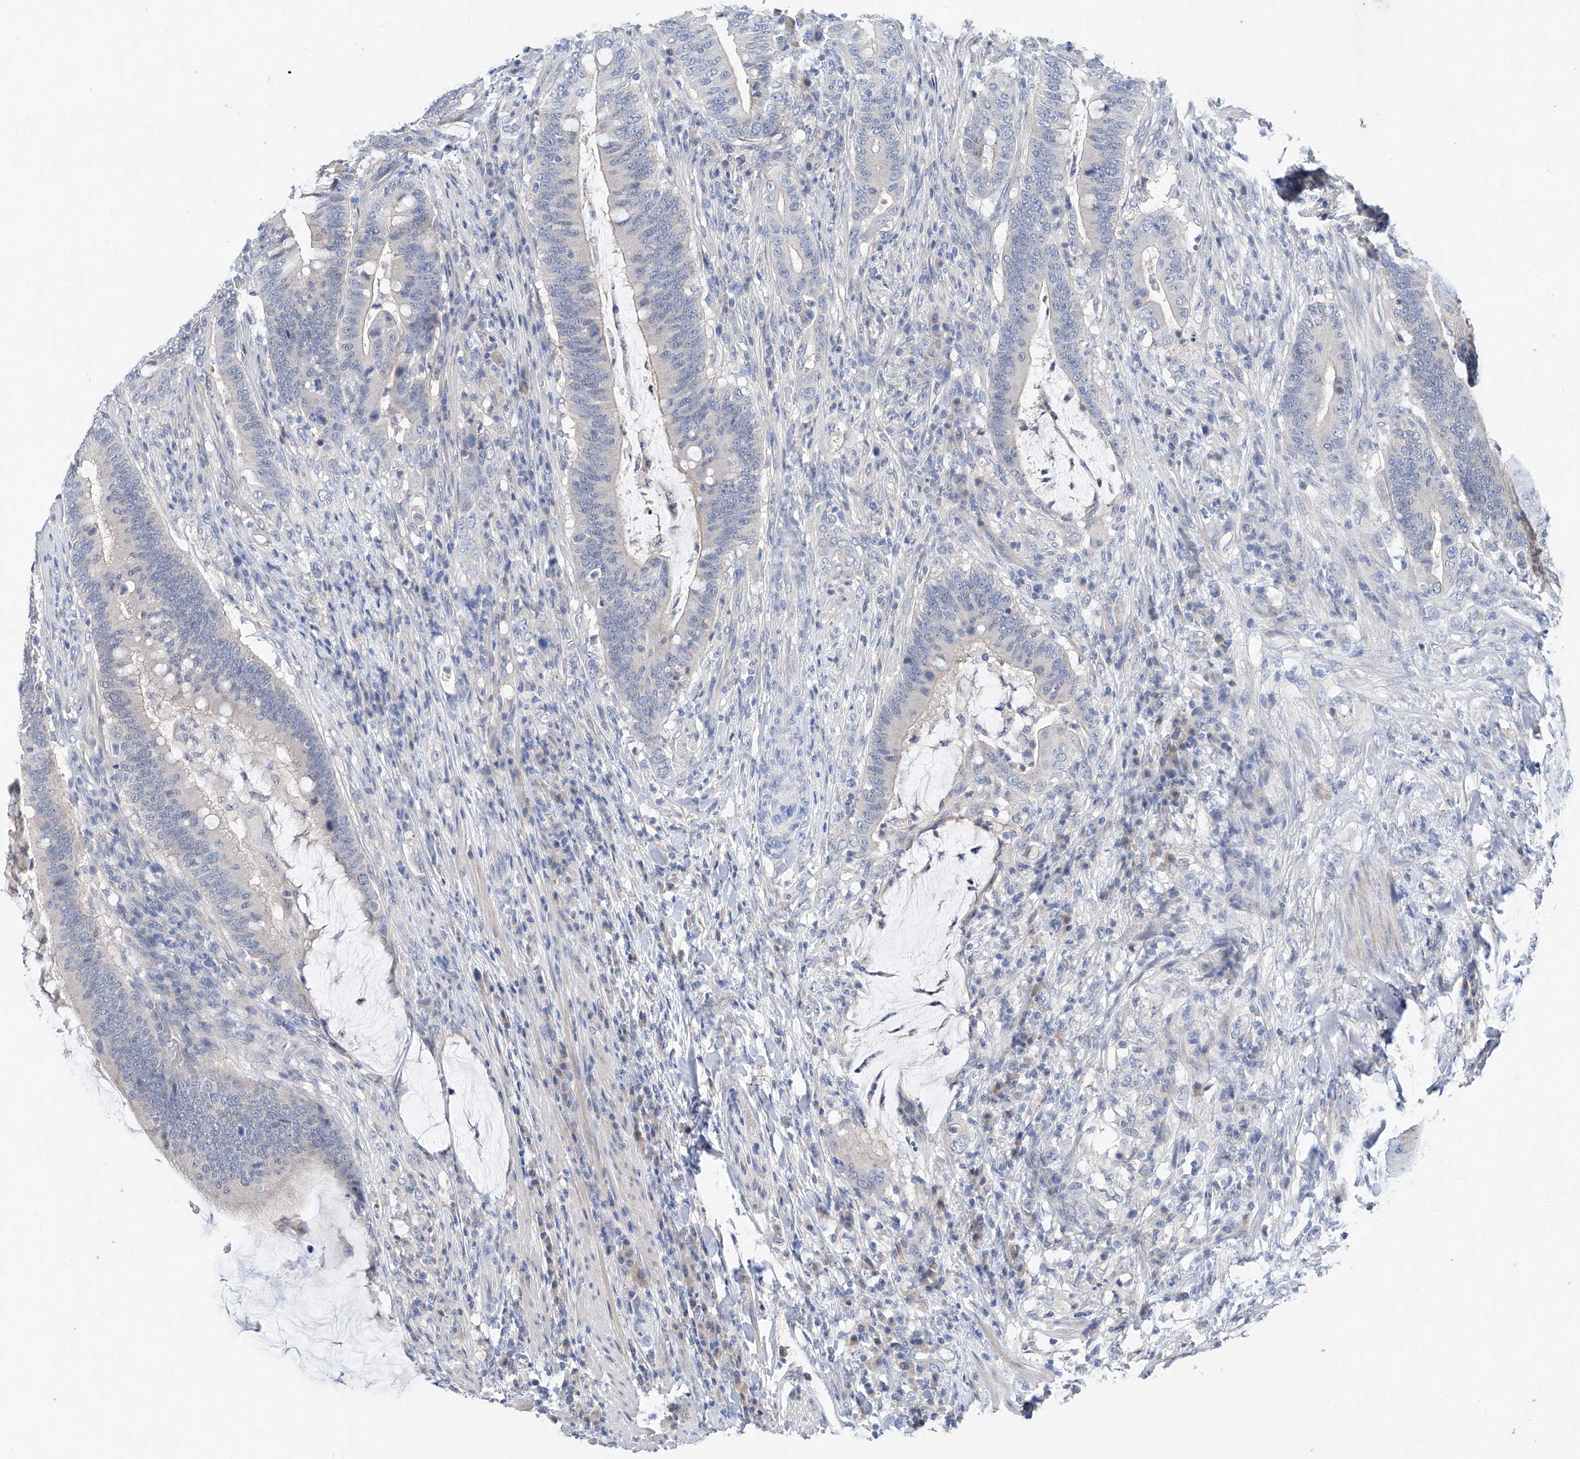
{"staining": {"intensity": "negative", "quantity": "none", "location": "none"}, "tissue": "colorectal cancer", "cell_type": "Tumor cells", "image_type": "cancer", "snomed": [{"axis": "morphology", "description": "Adenocarcinoma, NOS"}, {"axis": "topography", "description": "Colon"}], "caption": "The immunohistochemistry histopathology image has no significant staining in tumor cells of colorectal adenocarcinoma tissue. Nuclei are stained in blue.", "gene": "FUCA2", "patient": {"sex": "female", "age": 66}}